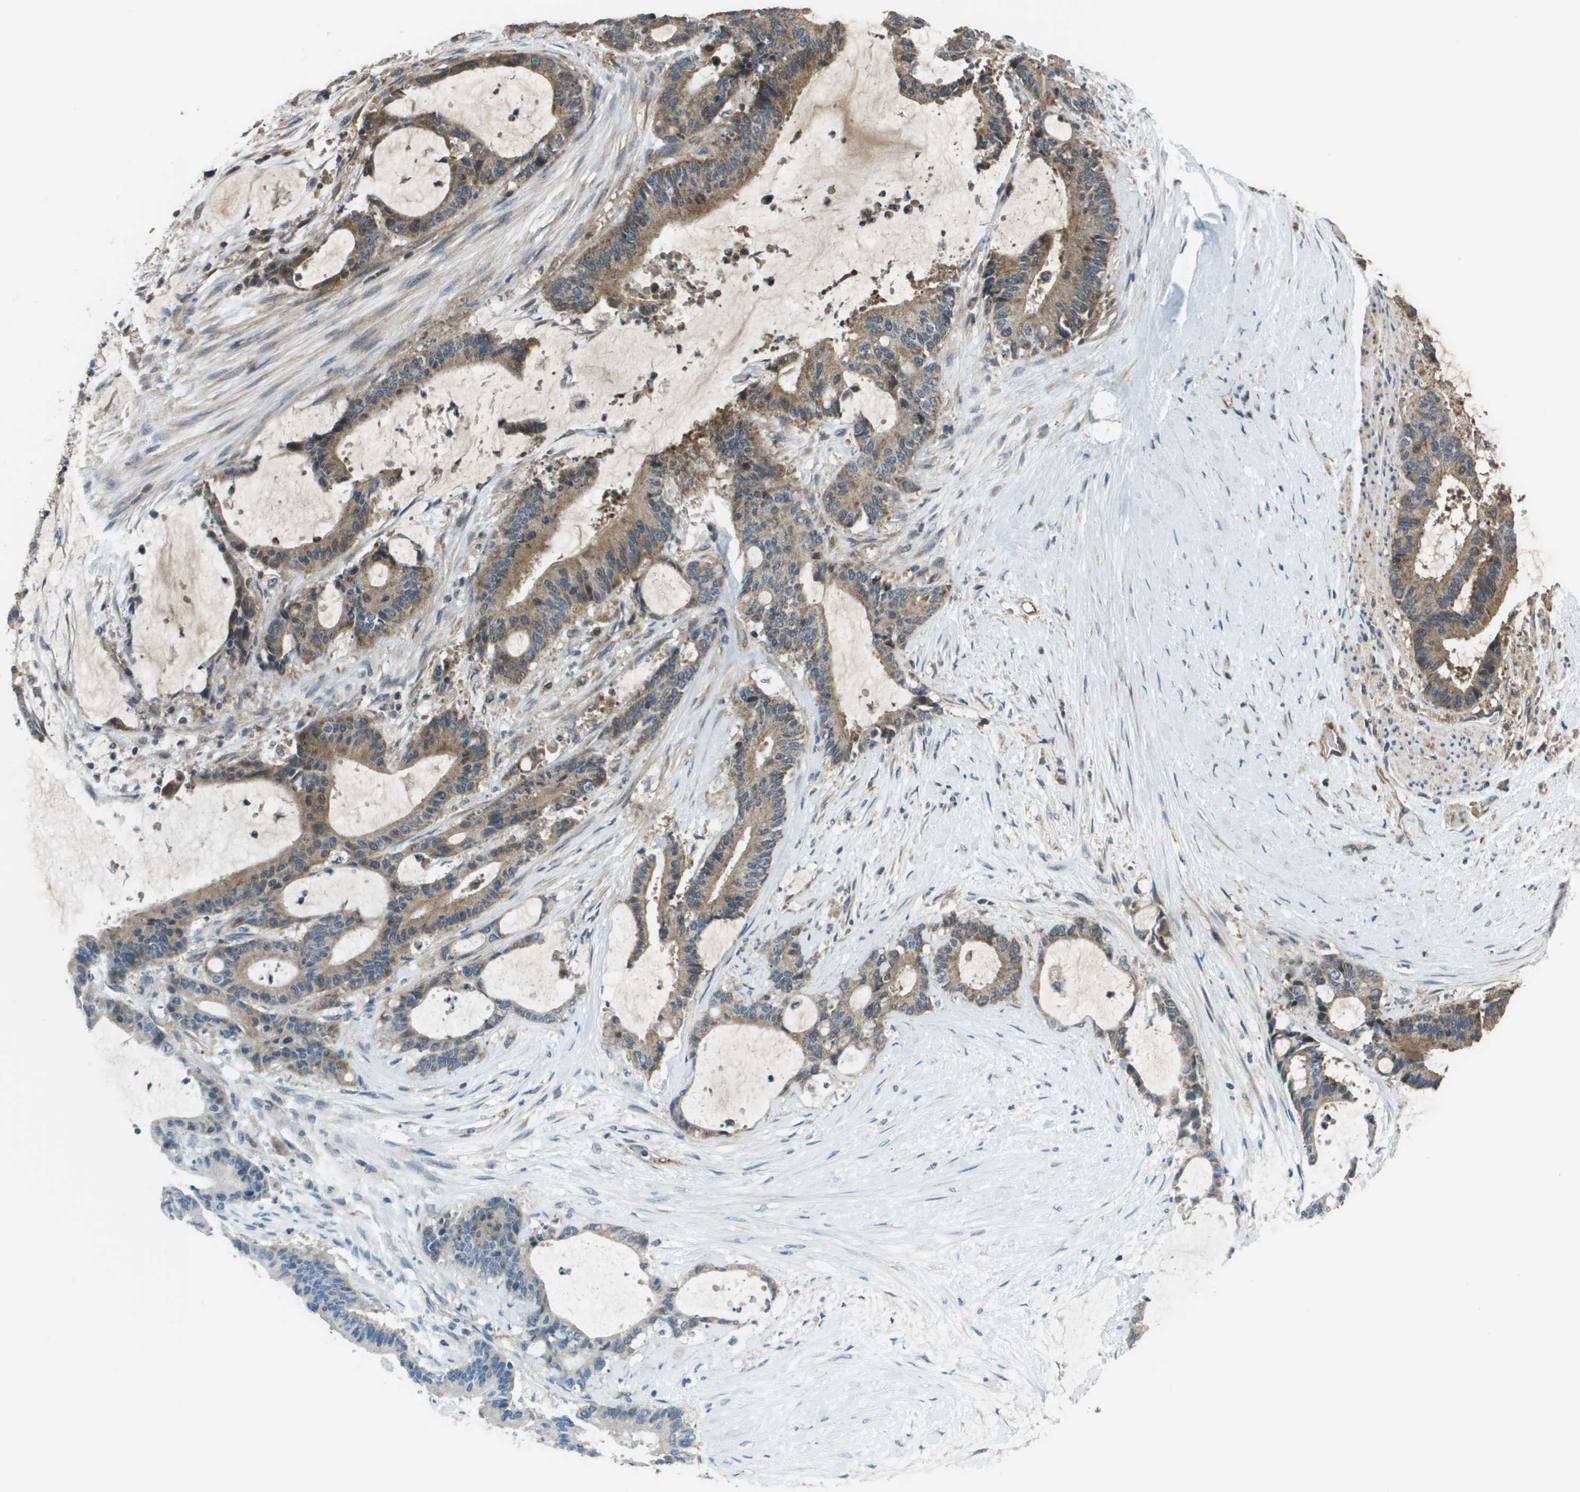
{"staining": {"intensity": "moderate", "quantity": ">75%", "location": "cytoplasmic/membranous"}, "tissue": "liver cancer", "cell_type": "Tumor cells", "image_type": "cancer", "snomed": [{"axis": "morphology", "description": "Cholangiocarcinoma"}, {"axis": "topography", "description": "Liver"}], "caption": "An IHC photomicrograph of tumor tissue is shown. Protein staining in brown shows moderate cytoplasmic/membranous positivity in liver cancer (cholangiocarcinoma) within tumor cells. The staining was performed using DAB (3,3'-diaminobenzidine), with brown indicating positive protein expression. Nuclei are stained blue with hematoxylin.", "gene": "PLPBP", "patient": {"sex": "female", "age": 73}}